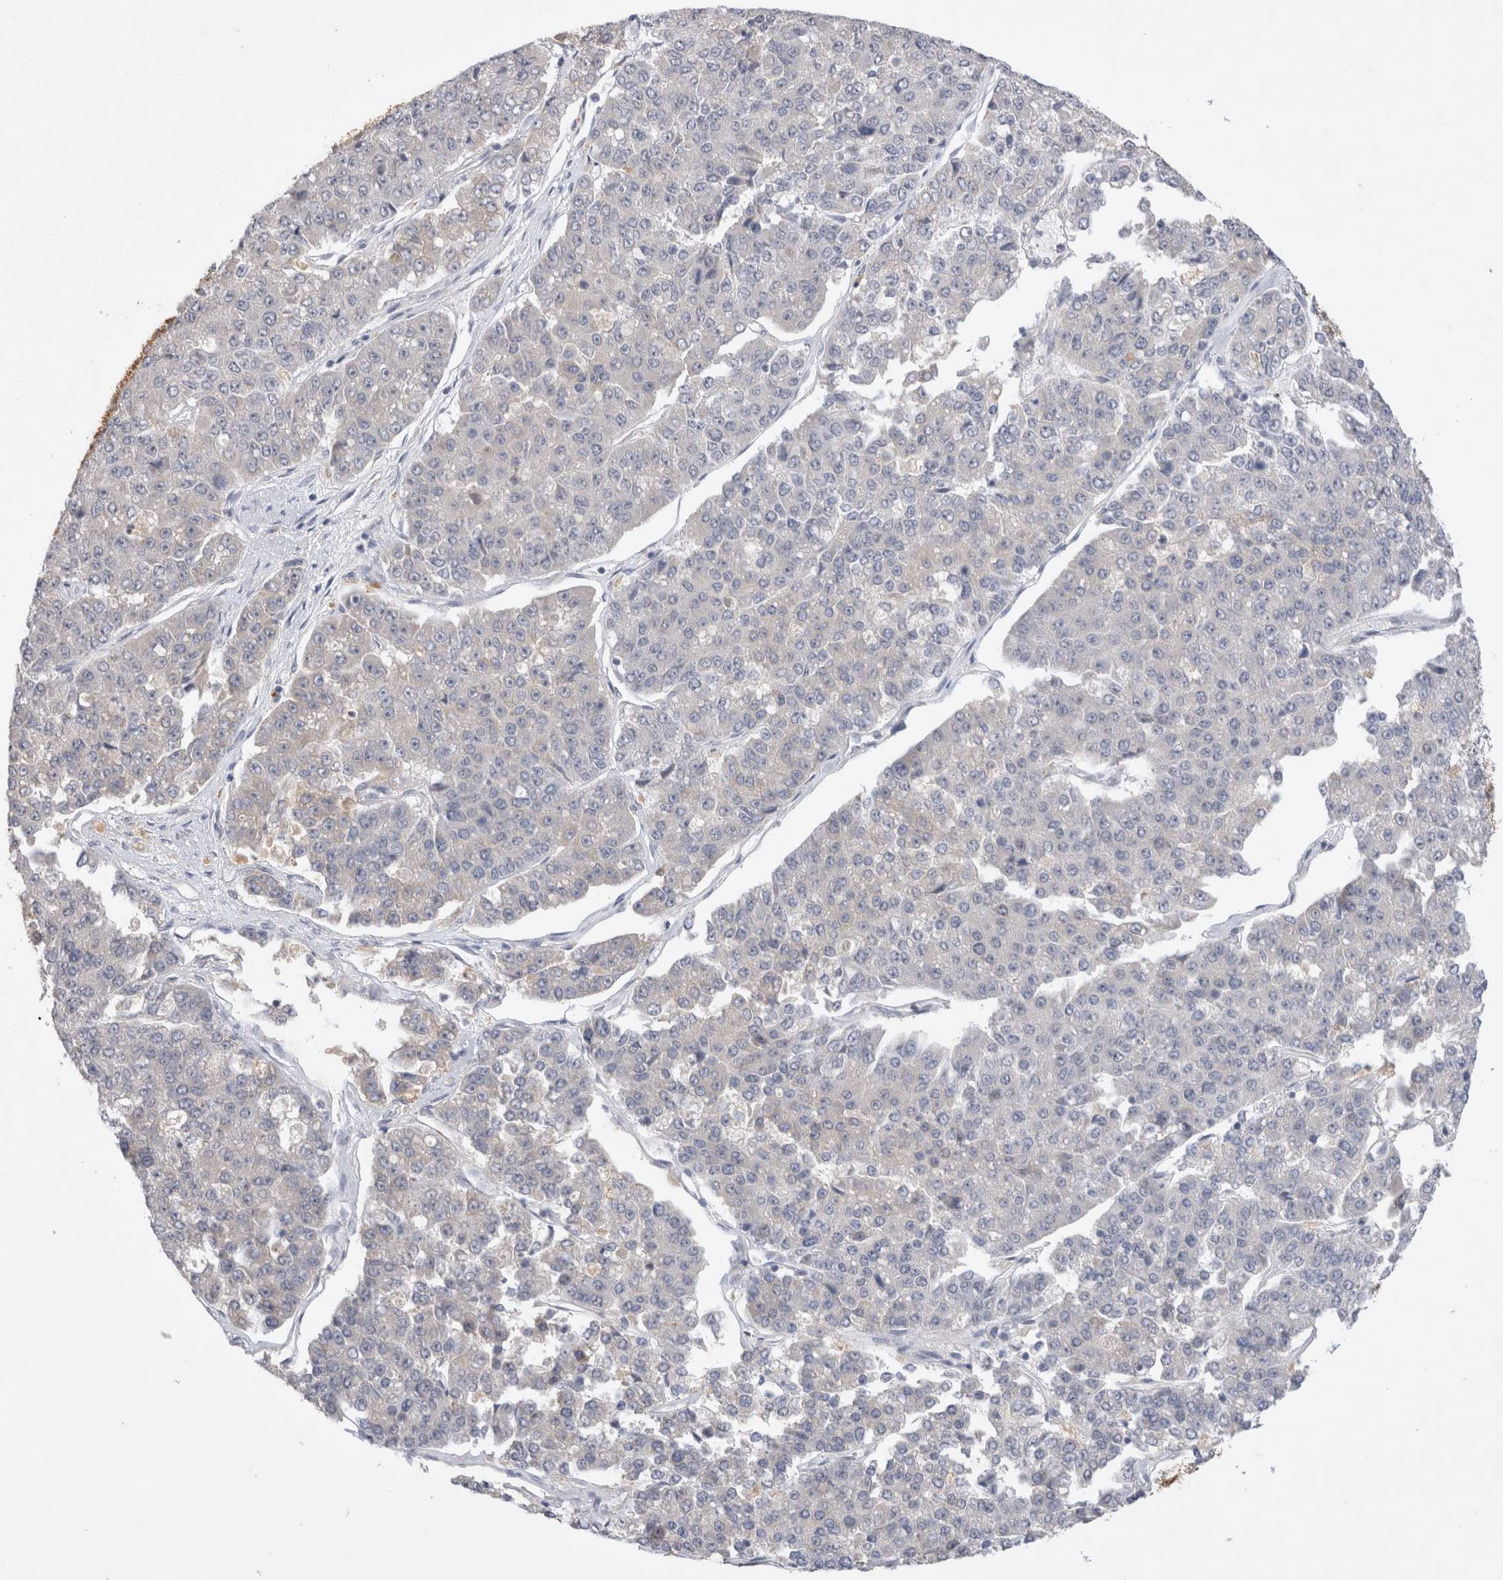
{"staining": {"intensity": "negative", "quantity": "none", "location": "none"}, "tissue": "pancreatic cancer", "cell_type": "Tumor cells", "image_type": "cancer", "snomed": [{"axis": "morphology", "description": "Adenocarcinoma, NOS"}, {"axis": "topography", "description": "Pancreas"}], "caption": "Protein analysis of adenocarcinoma (pancreatic) demonstrates no significant positivity in tumor cells.", "gene": "GAS1", "patient": {"sex": "male", "age": 50}}